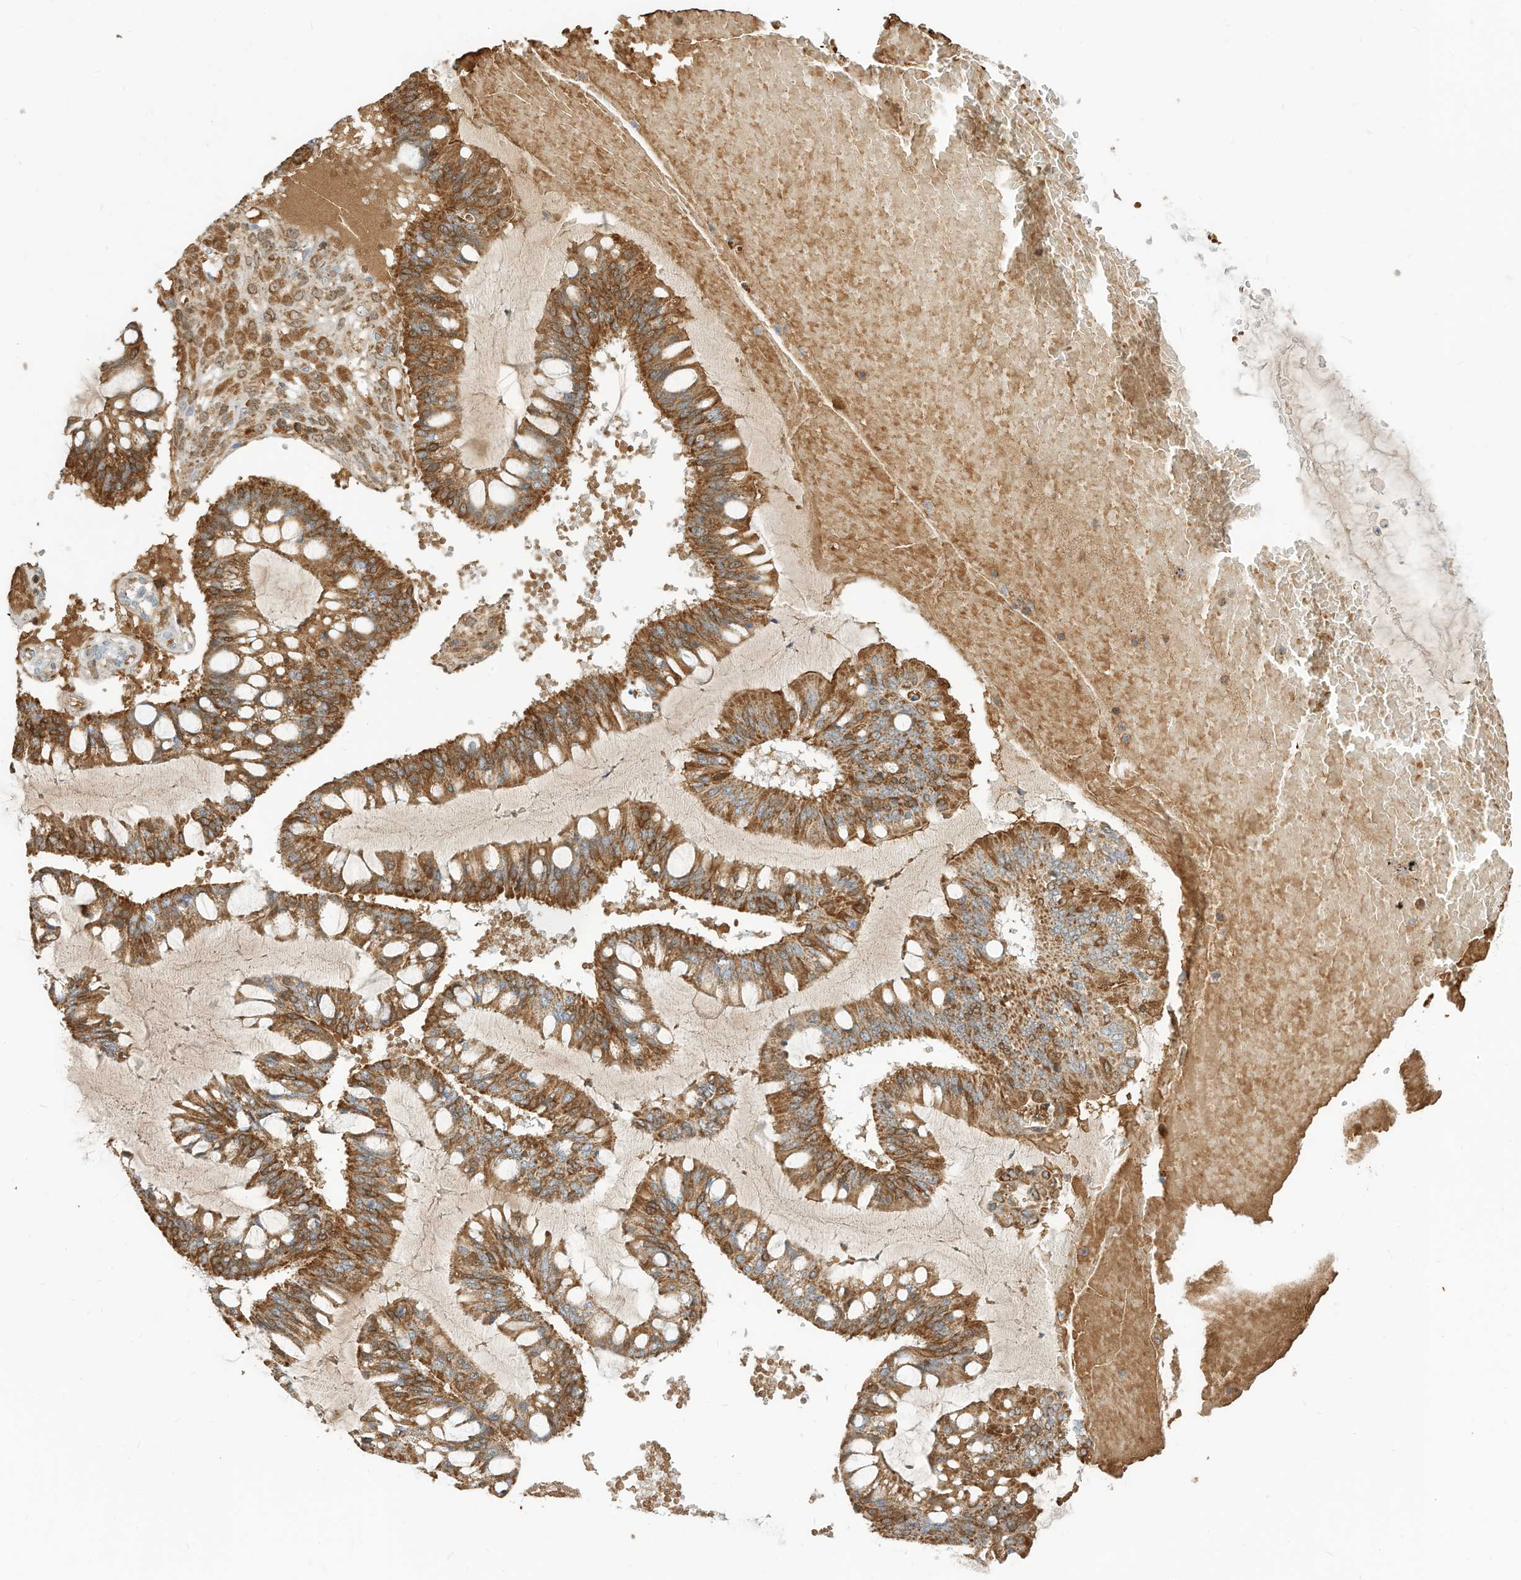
{"staining": {"intensity": "strong", "quantity": ">75%", "location": "cytoplasmic/membranous"}, "tissue": "ovarian cancer", "cell_type": "Tumor cells", "image_type": "cancer", "snomed": [{"axis": "morphology", "description": "Cystadenocarcinoma, mucinous, NOS"}, {"axis": "topography", "description": "Ovary"}], "caption": "Protein analysis of ovarian cancer tissue displays strong cytoplasmic/membranous staining in about >75% of tumor cells. Using DAB (brown) and hematoxylin (blue) stains, captured at high magnification using brightfield microscopy.", "gene": "MTUS2", "patient": {"sex": "female", "age": 73}}